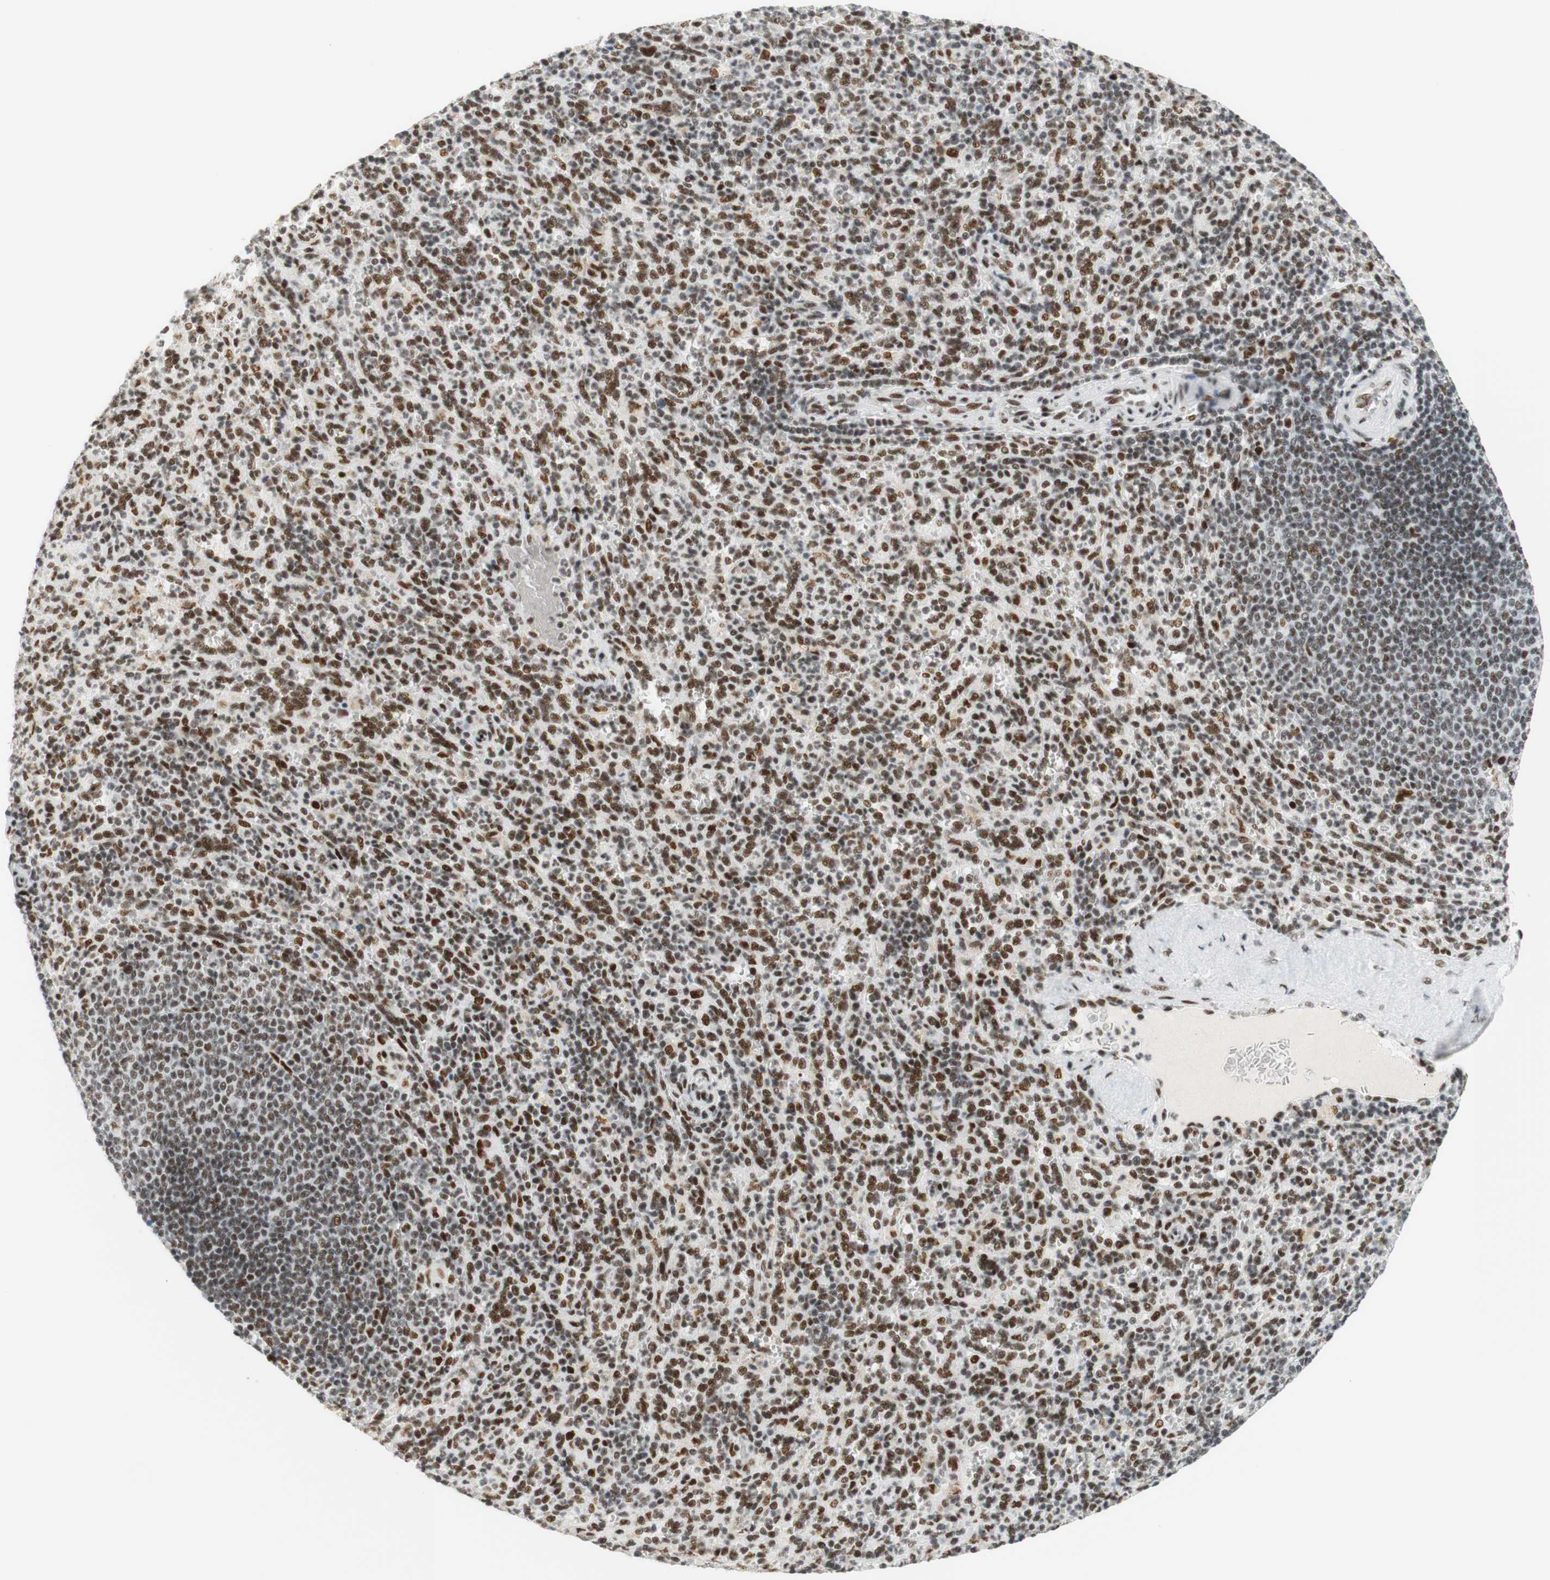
{"staining": {"intensity": "moderate", "quantity": "25%-75%", "location": "nuclear"}, "tissue": "spleen", "cell_type": "Cells in red pulp", "image_type": "normal", "snomed": [{"axis": "morphology", "description": "Normal tissue, NOS"}, {"axis": "topography", "description": "Spleen"}], "caption": "Cells in red pulp exhibit medium levels of moderate nuclear staining in approximately 25%-75% of cells in unremarkable spleen. The protein of interest is shown in brown color, while the nuclei are stained blue.", "gene": "RNF20", "patient": {"sex": "male", "age": 36}}